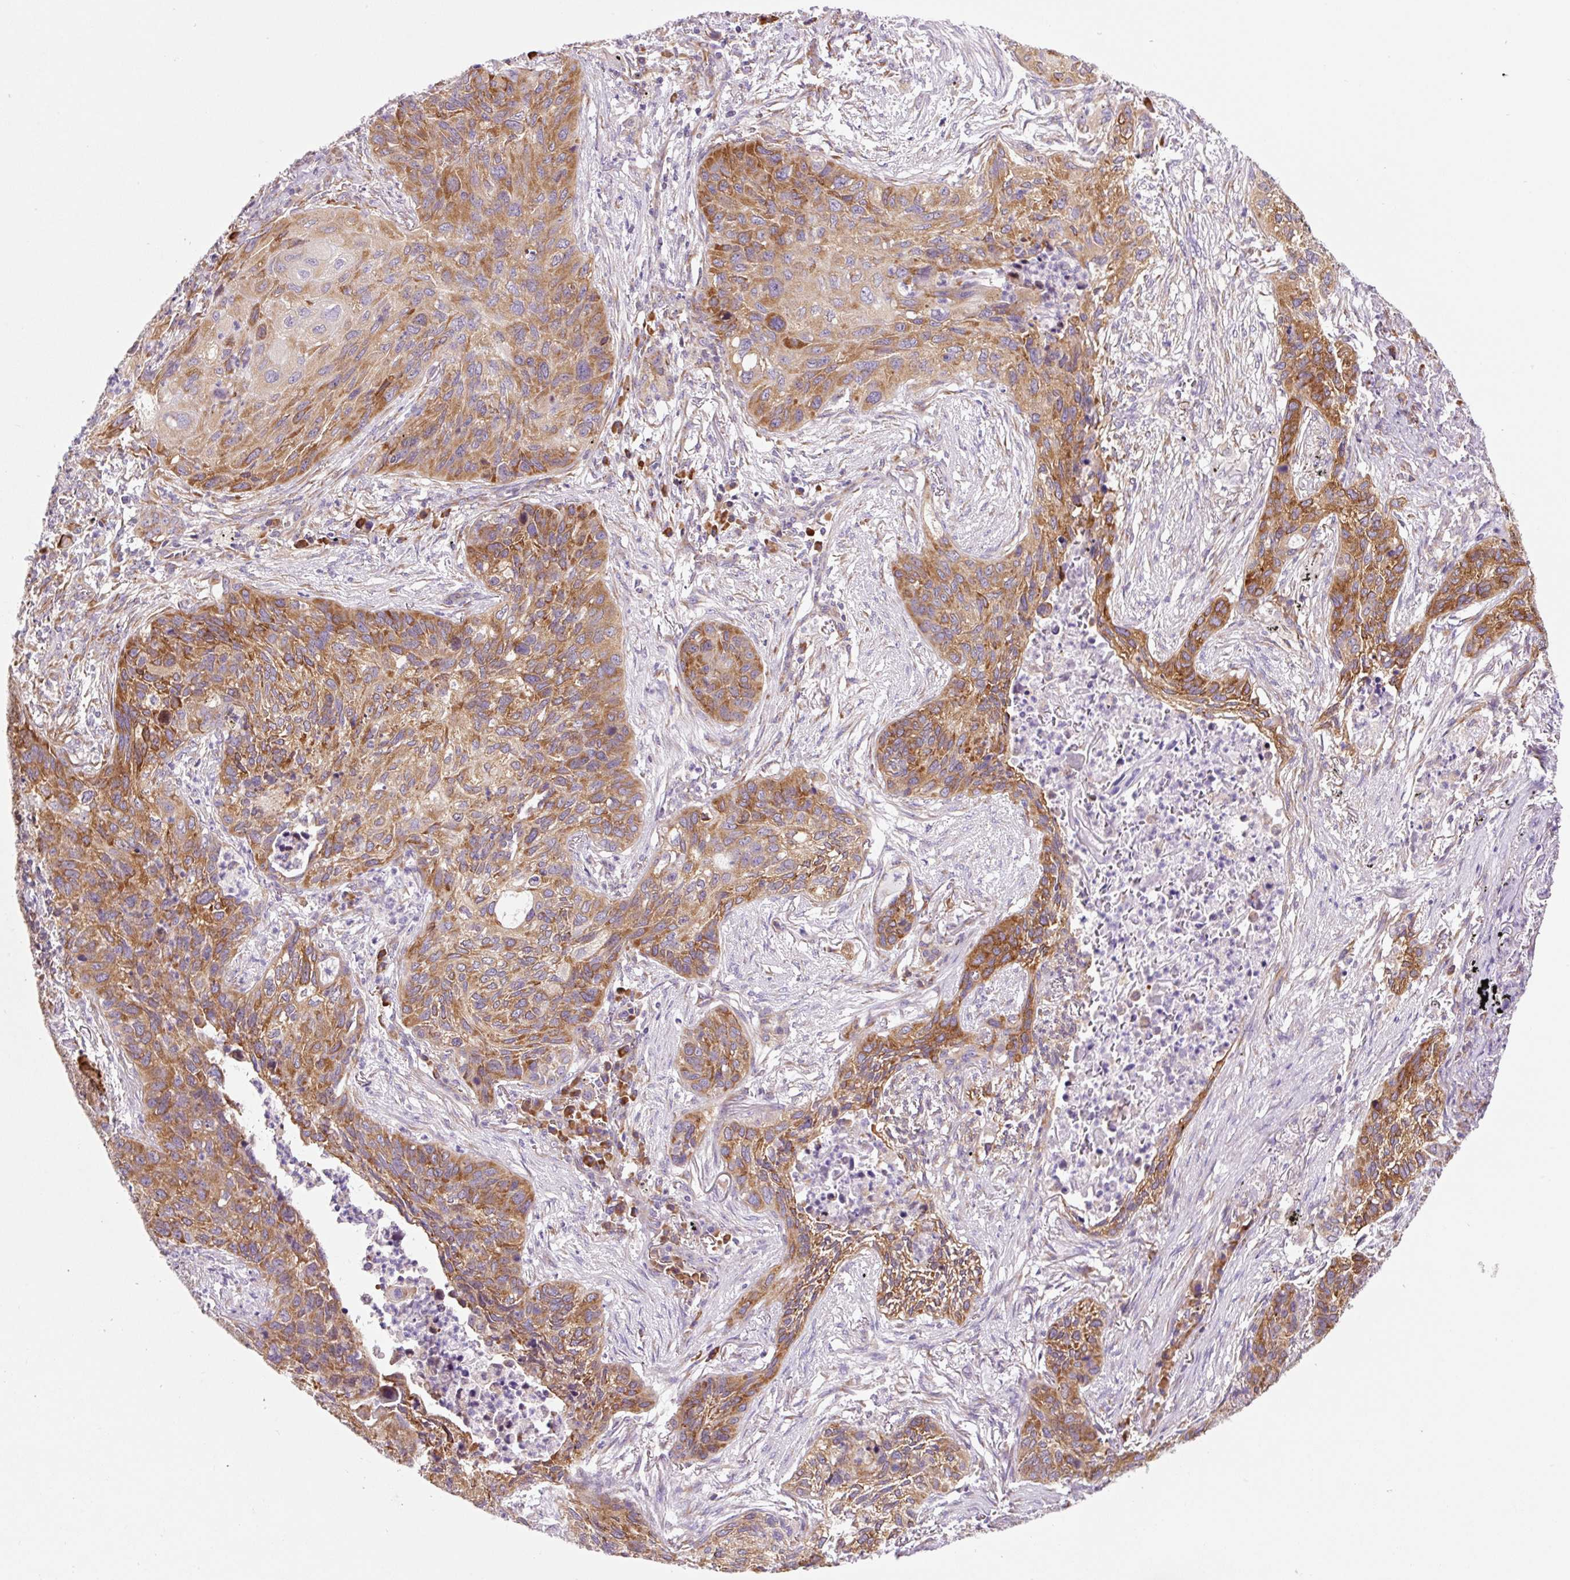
{"staining": {"intensity": "moderate", "quantity": ">75%", "location": "cytoplasmic/membranous"}, "tissue": "lung cancer", "cell_type": "Tumor cells", "image_type": "cancer", "snomed": [{"axis": "morphology", "description": "Squamous cell carcinoma, NOS"}, {"axis": "topography", "description": "Lung"}], "caption": "A histopathology image of human squamous cell carcinoma (lung) stained for a protein exhibits moderate cytoplasmic/membranous brown staining in tumor cells. The staining was performed using DAB, with brown indicating positive protein expression. Nuclei are stained blue with hematoxylin.", "gene": "RPL41", "patient": {"sex": "female", "age": 63}}